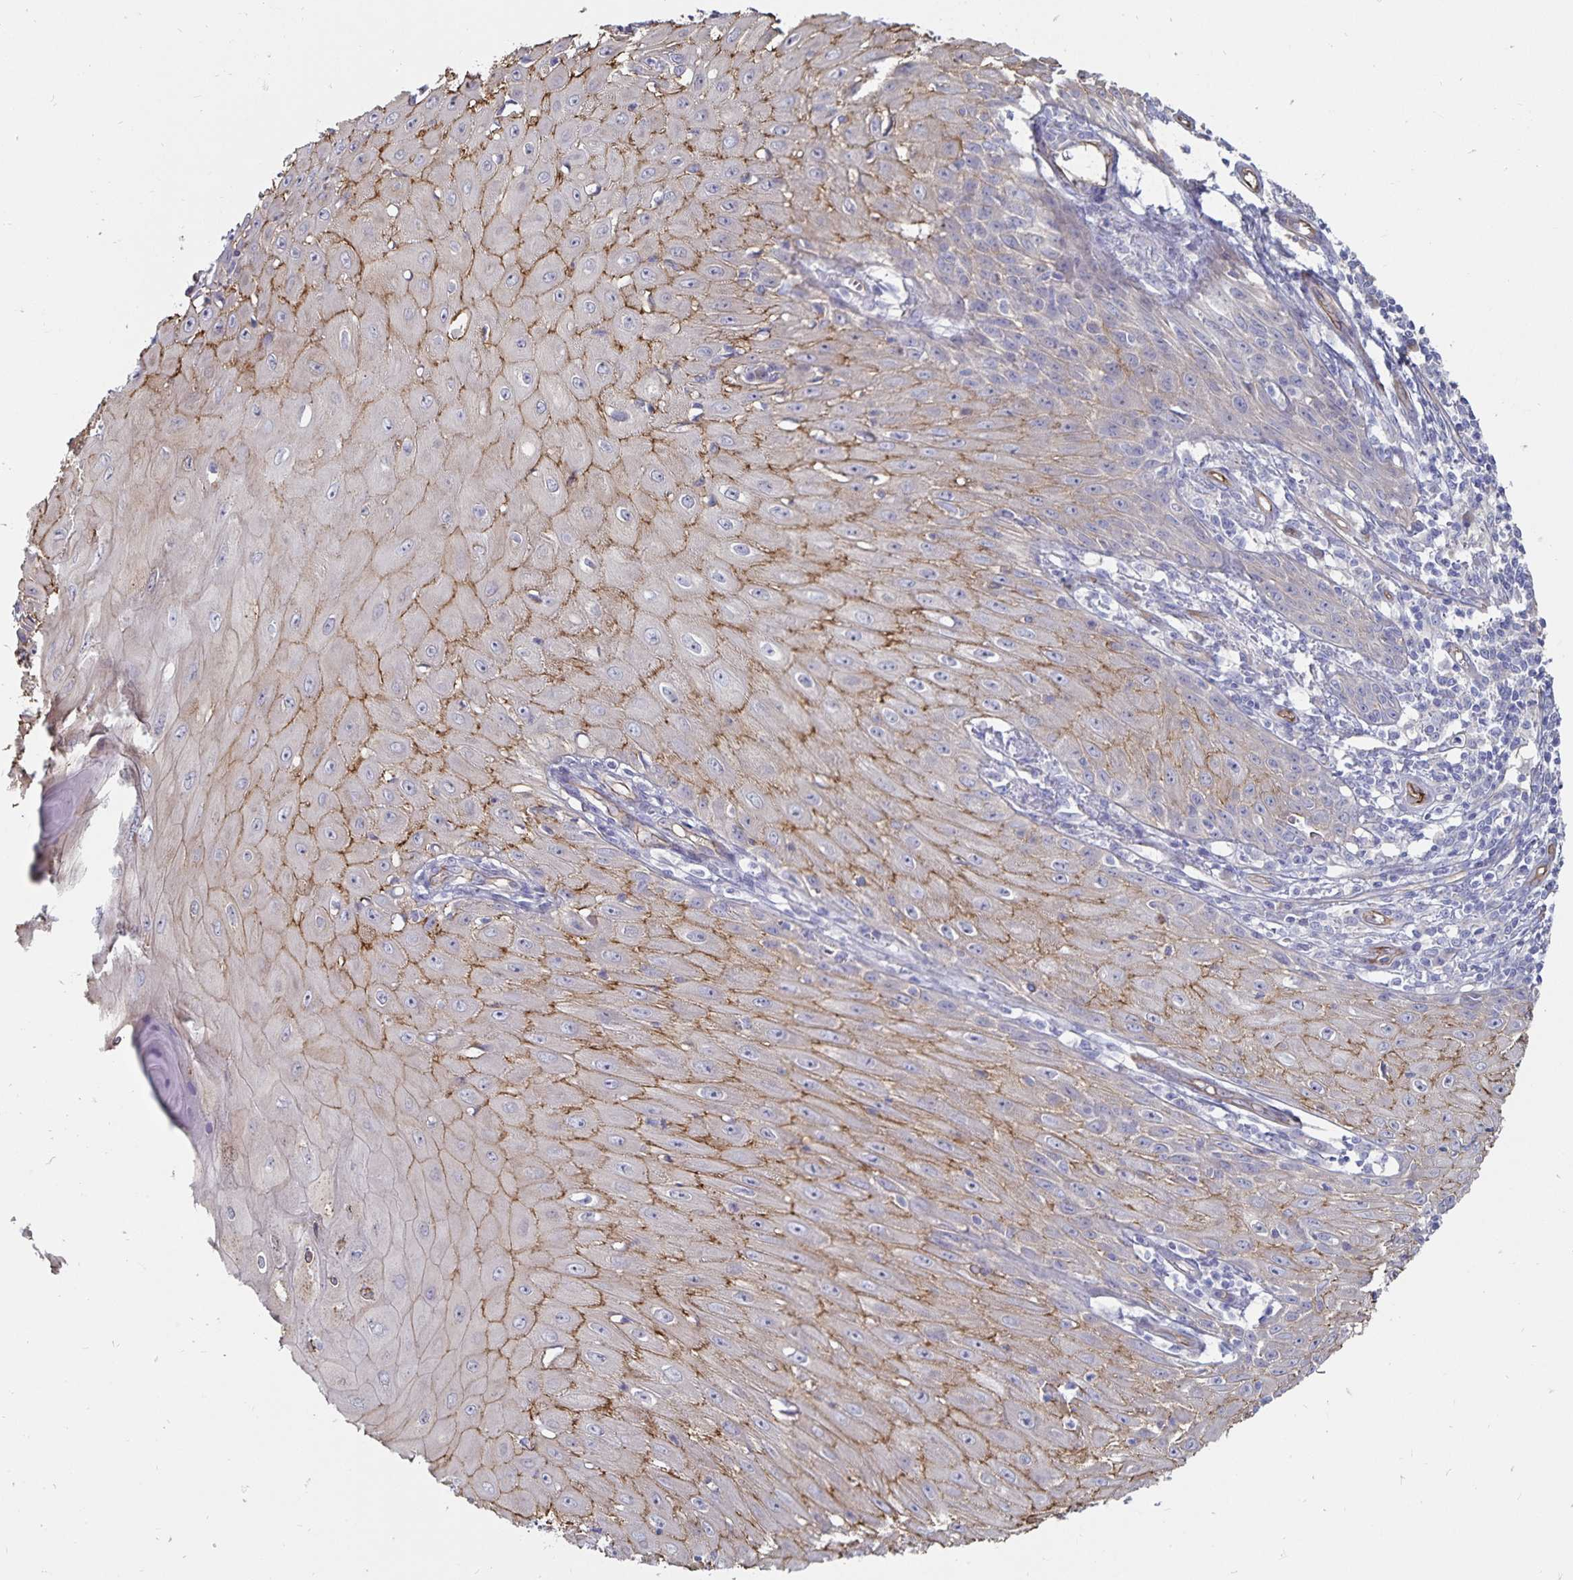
{"staining": {"intensity": "moderate", "quantity": ">75%", "location": "cytoplasmic/membranous"}, "tissue": "skin cancer", "cell_type": "Tumor cells", "image_type": "cancer", "snomed": [{"axis": "morphology", "description": "Squamous cell carcinoma, NOS"}, {"axis": "topography", "description": "Skin"}], "caption": "An image of squamous cell carcinoma (skin) stained for a protein exhibits moderate cytoplasmic/membranous brown staining in tumor cells.", "gene": "SSTR1", "patient": {"sex": "female", "age": 73}}